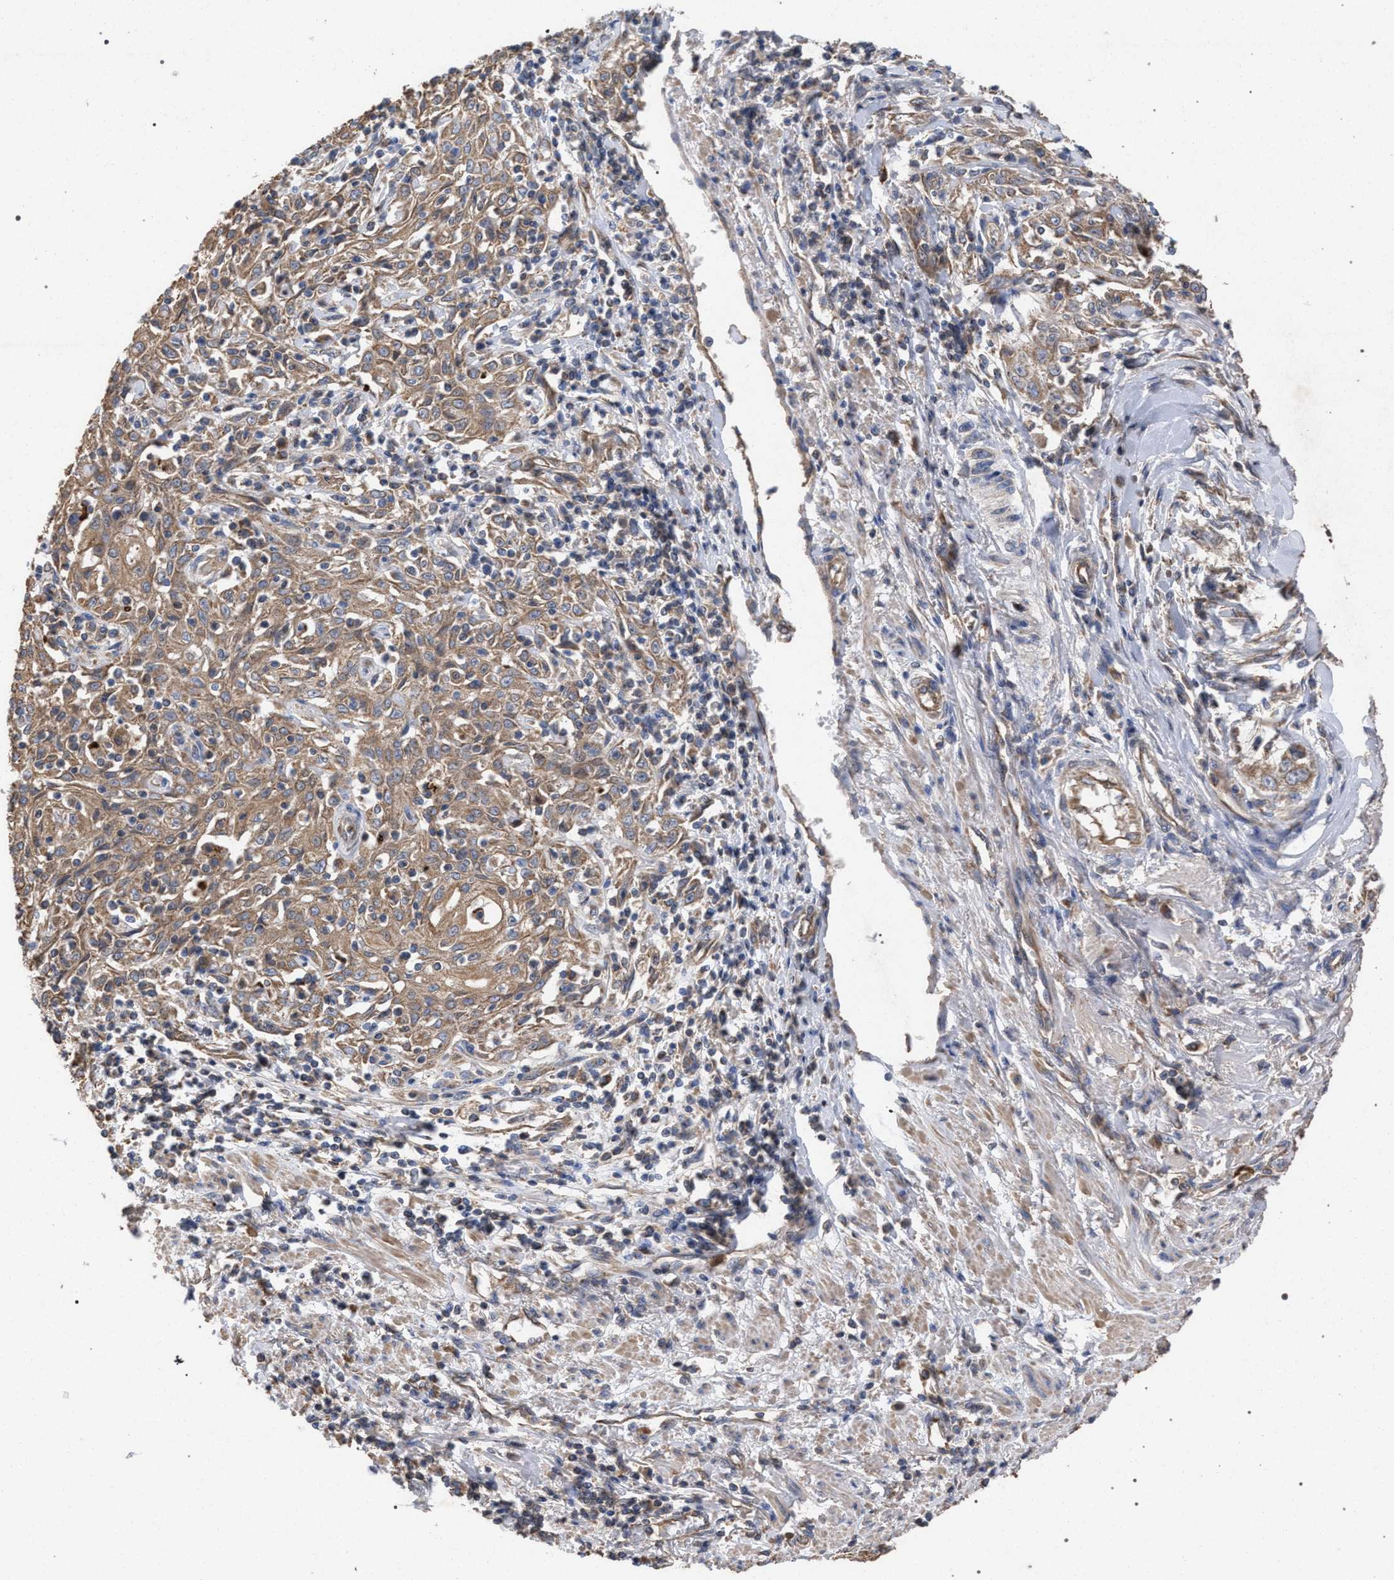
{"staining": {"intensity": "moderate", "quantity": ">75%", "location": "cytoplasmic/membranous"}, "tissue": "skin cancer", "cell_type": "Tumor cells", "image_type": "cancer", "snomed": [{"axis": "morphology", "description": "Squamous cell carcinoma, NOS"}, {"axis": "morphology", "description": "Squamous cell carcinoma, metastatic, NOS"}, {"axis": "topography", "description": "Skin"}, {"axis": "topography", "description": "Lymph node"}], "caption": "A brown stain labels moderate cytoplasmic/membranous positivity of a protein in human skin cancer tumor cells.", "gene": "BCL2L12", "patient": {"sex": "male", "age": 75}}